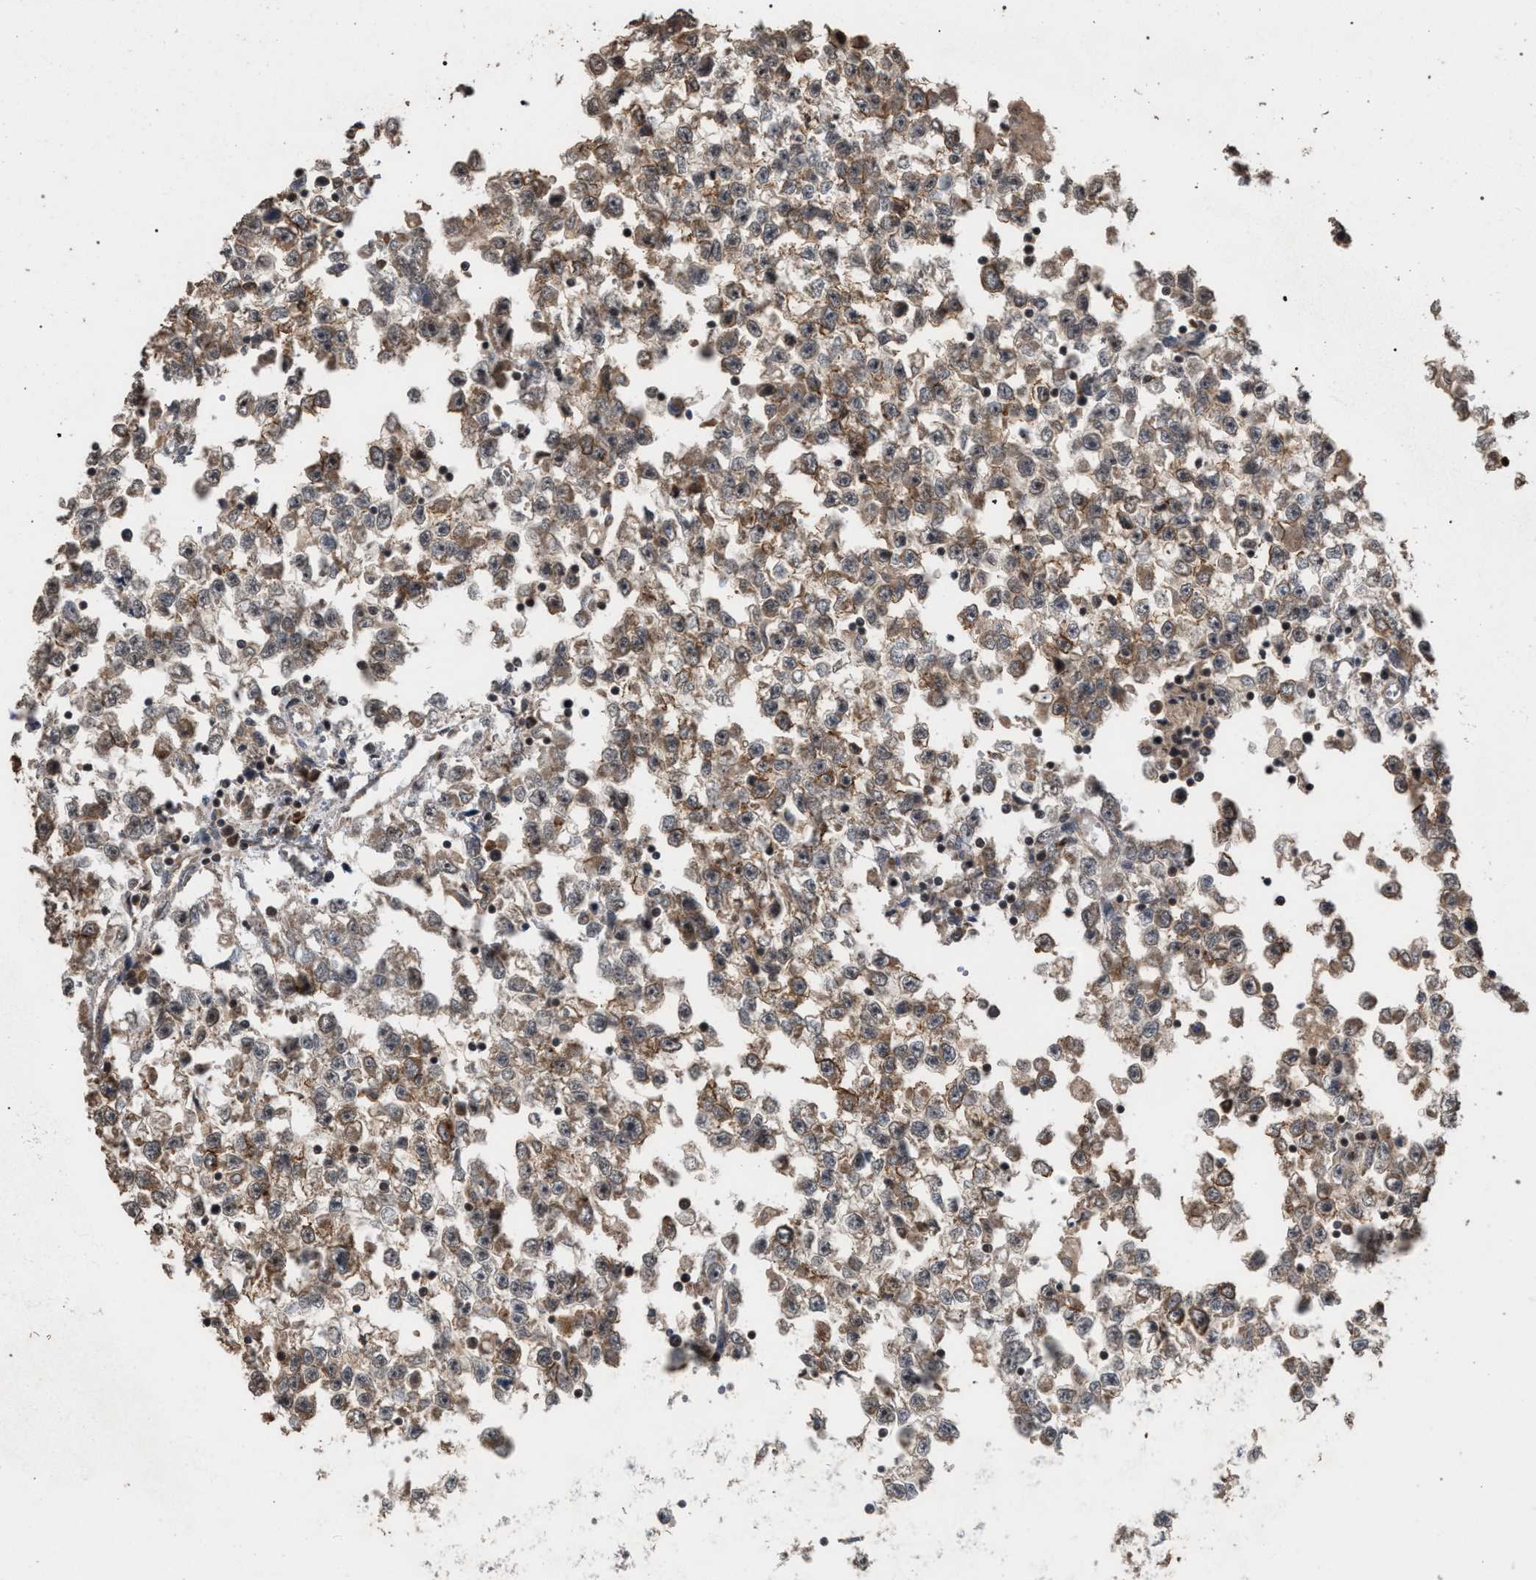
{"staining": {"intensity": "weak", "quantity": ">75%", "location": "cytoplasmic/membranous"}, "tissue": "testis cancer", "cell_type": "Tumor cells", "image_type": "cancer", "snomed": [{"axis": "morphology", "description": "Seminoma, NOS"}, {"axis": "morphology", "description": "Carcinoma, Embryonal, NOS"}, {"axis": "topography", "description": "Testis"}], "caption": "There is low levels of weak cytoplasmic/membranous positivity in tumor cells of testis embryonal carcinoma, as demonstrated by immunohistochemical staining (brown color).", "gene": "NAA35", "patient": {"sex": "male", "age": 51}}